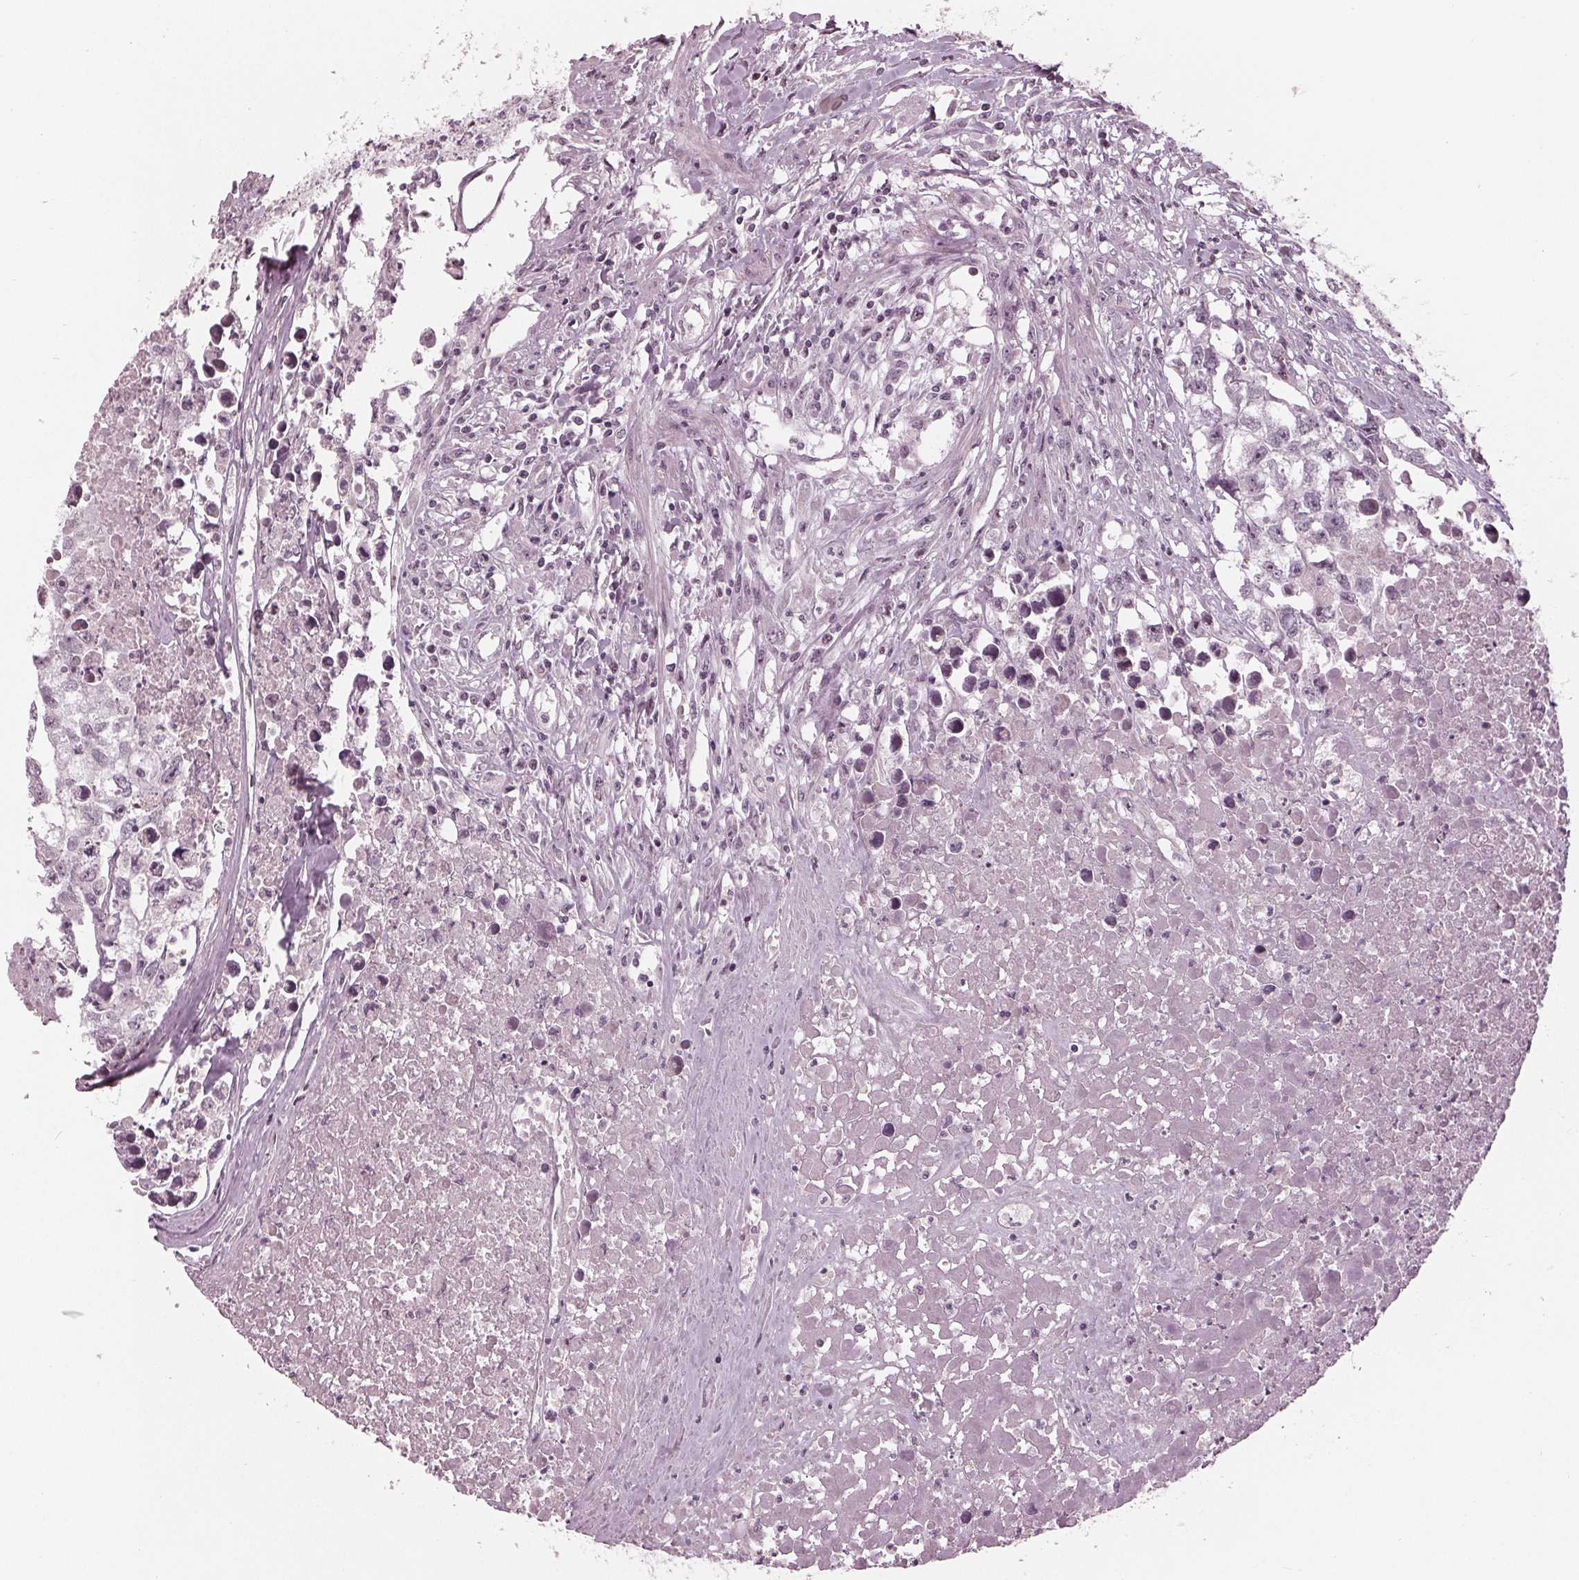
{"staining": {"intensity": "negative", "quantity": "none", "location": "none"}, "tissue": "testis cancer", "cell_type": "Tumor cells", "image_type": "cancer", "snomed": [{"axis": "morphology", "description": "Carcinoma, Embryonal, NOS"}, {"axis": "morphology", "description": "Teratoma, malignant, NOS"}, {"axis": "topography", "description": "Testis"}], "caption": "Protein analysis of testis cancer demonstrates no significant expression in tumor cells.", "gene": "ADPRHL1", "patient": {"sex": "male", "age": 44}}